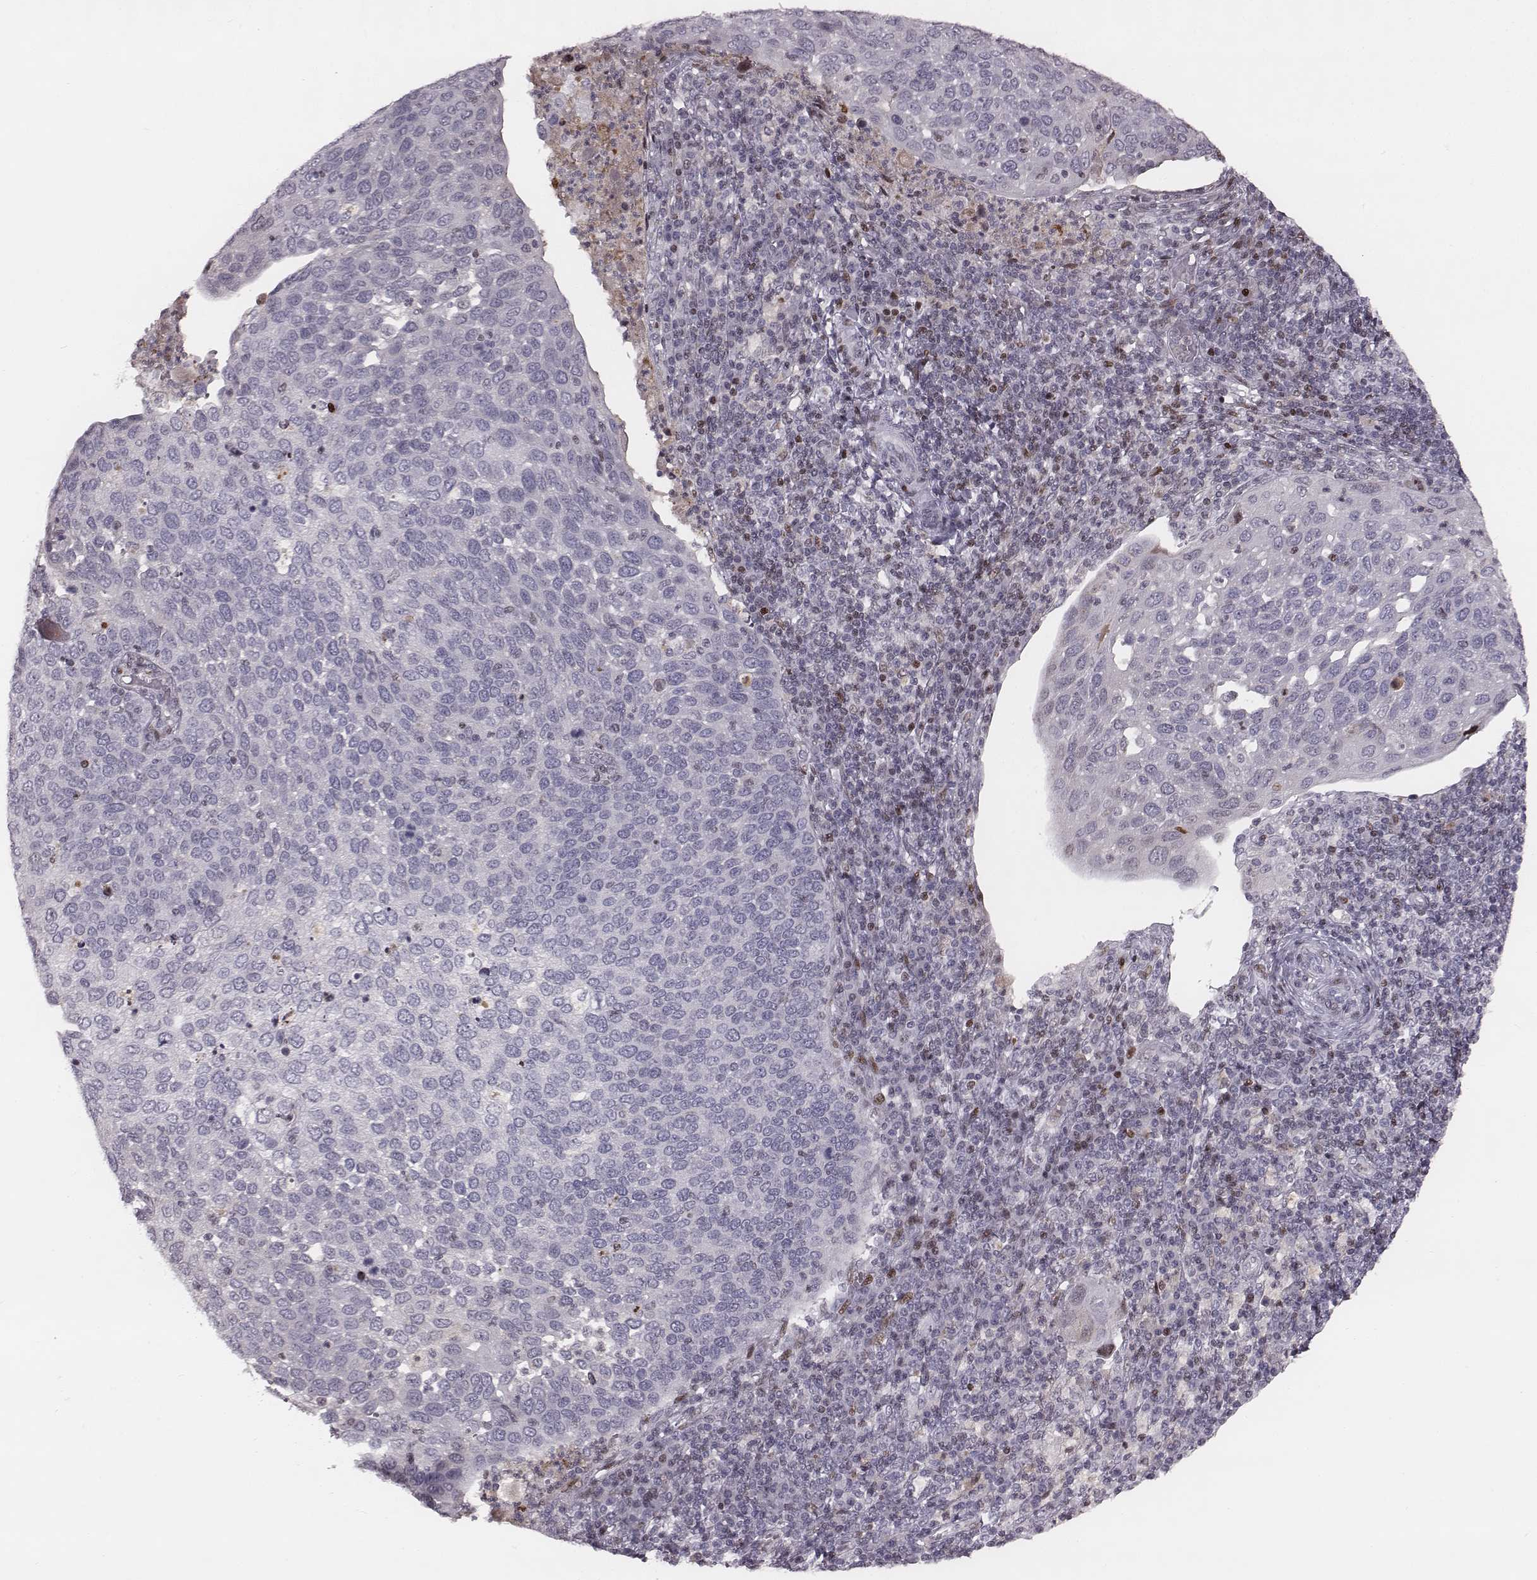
{"staining": {"intensity": "negative", "quantity": "none", "location": "none"}, "tissue": "cervical cancer", "cell_type": "Tumor cells", "image_type": "cancer", "snomed": [{"axis": "morphology", "description": "Squamous cell carcinoma, NOS"}, {"axis": "topography", "description": "Cervix"}], "caption": "Image shows no protein expression in tumor cells of squamous cell carcinoma (cervical) tissue.", "gene": "NDC1", "patient": {"sex": "female", "age": 54}}